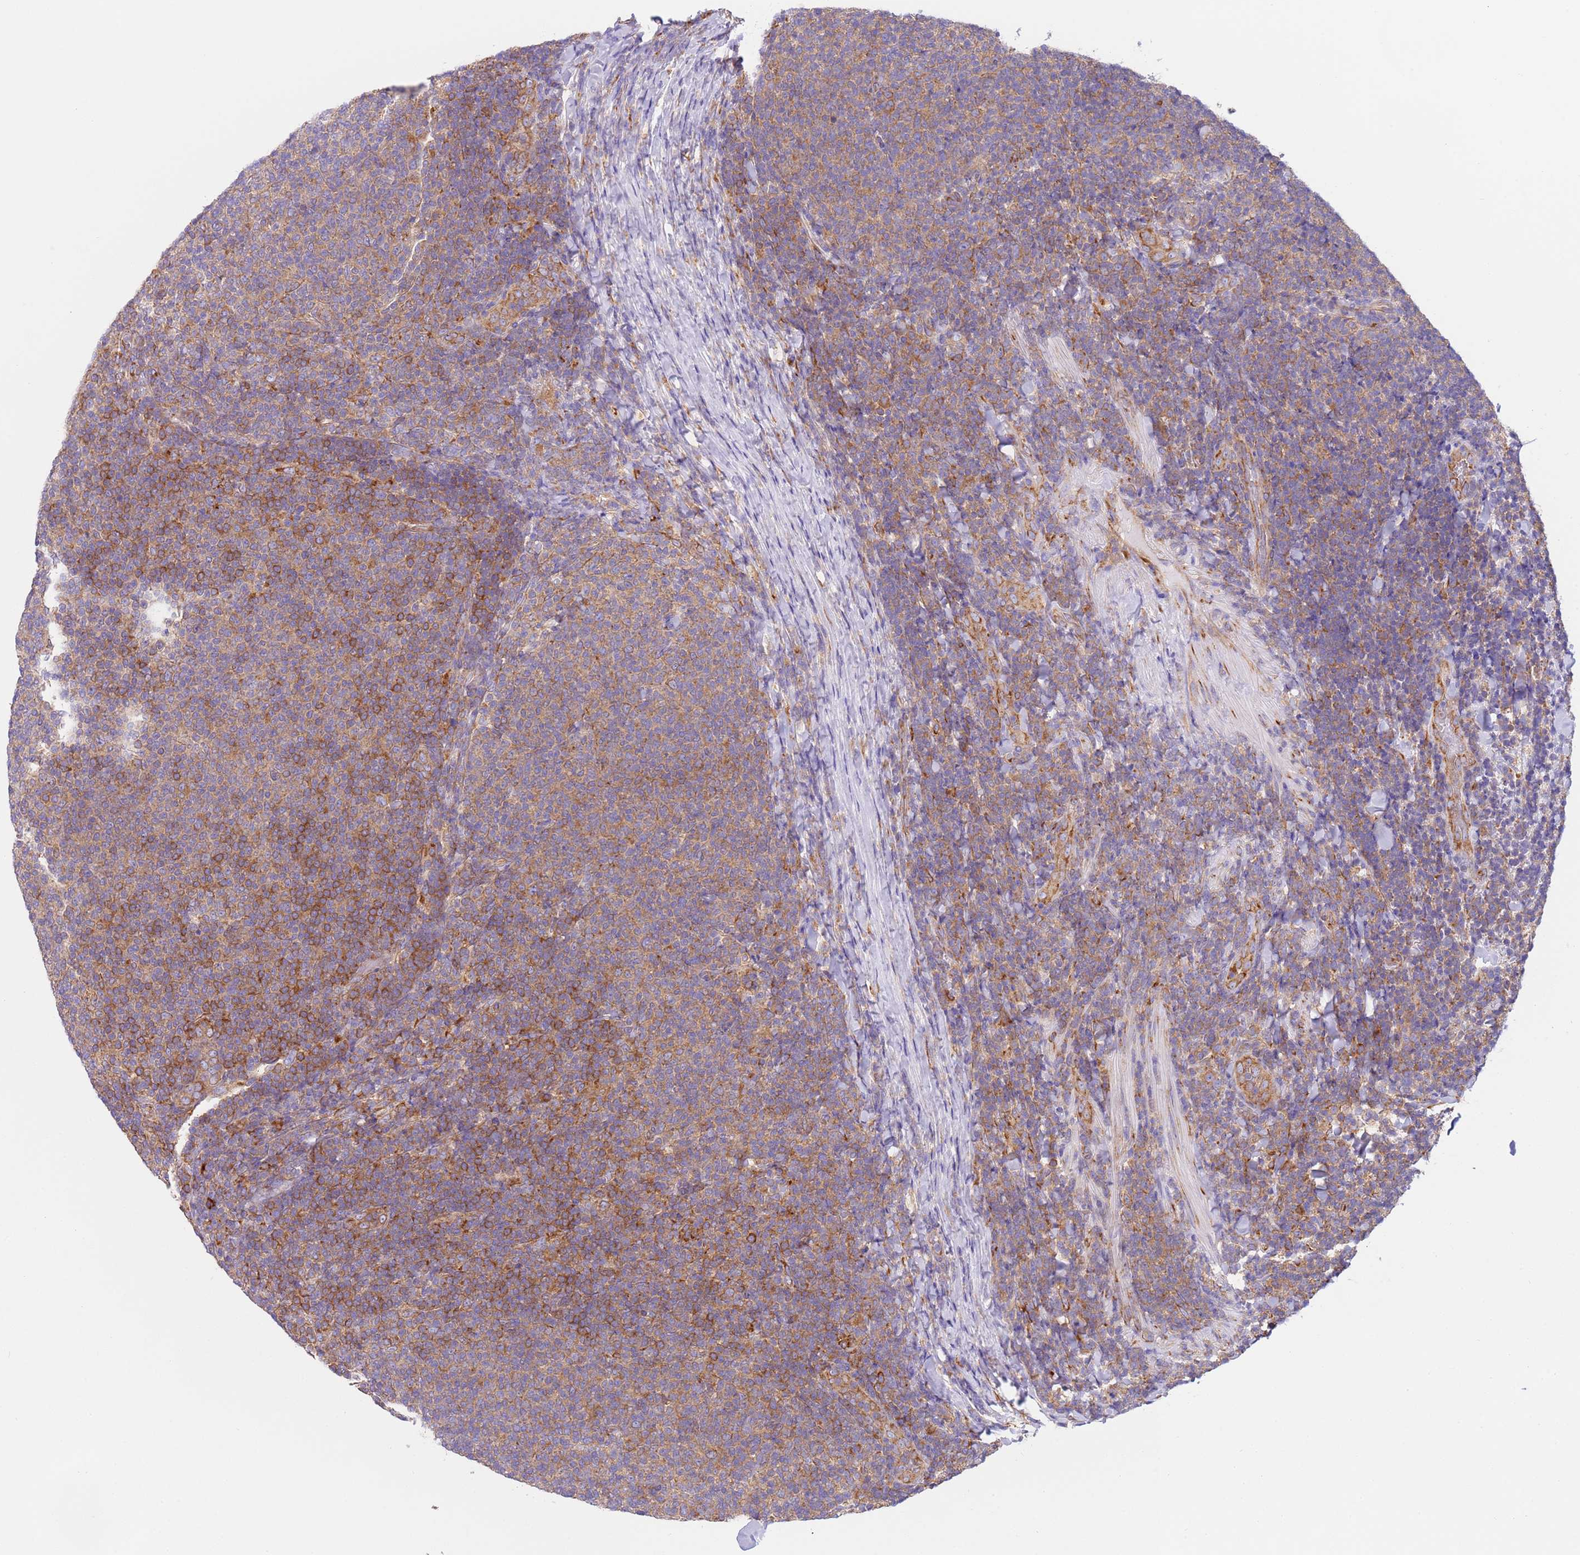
{"staining": {"intensity": "moderate", "quantity": "25%-75%", "location": "cytoplasmic/membranous"}, "tissue": "lymphoma", "cell_type": "Tumor cells", "image_type": "cancer", "snomed": [{"axis": "morphology", "description": "Malignant lymphoma, non-Hodgkin's type, Low grade"}, {"axis": "topography", "description": "Lymph node"}], "caption": "Approximately 25%-75% of tumor cells in malignant lymphoma, non-Hodgkin's type (low-grade) show moderate cytoplasmic/membranous protein staining as visualized by brown immunohistochemical staining.", "gene": "VARS1", "patient": {"sex": "male", "age": 66}}